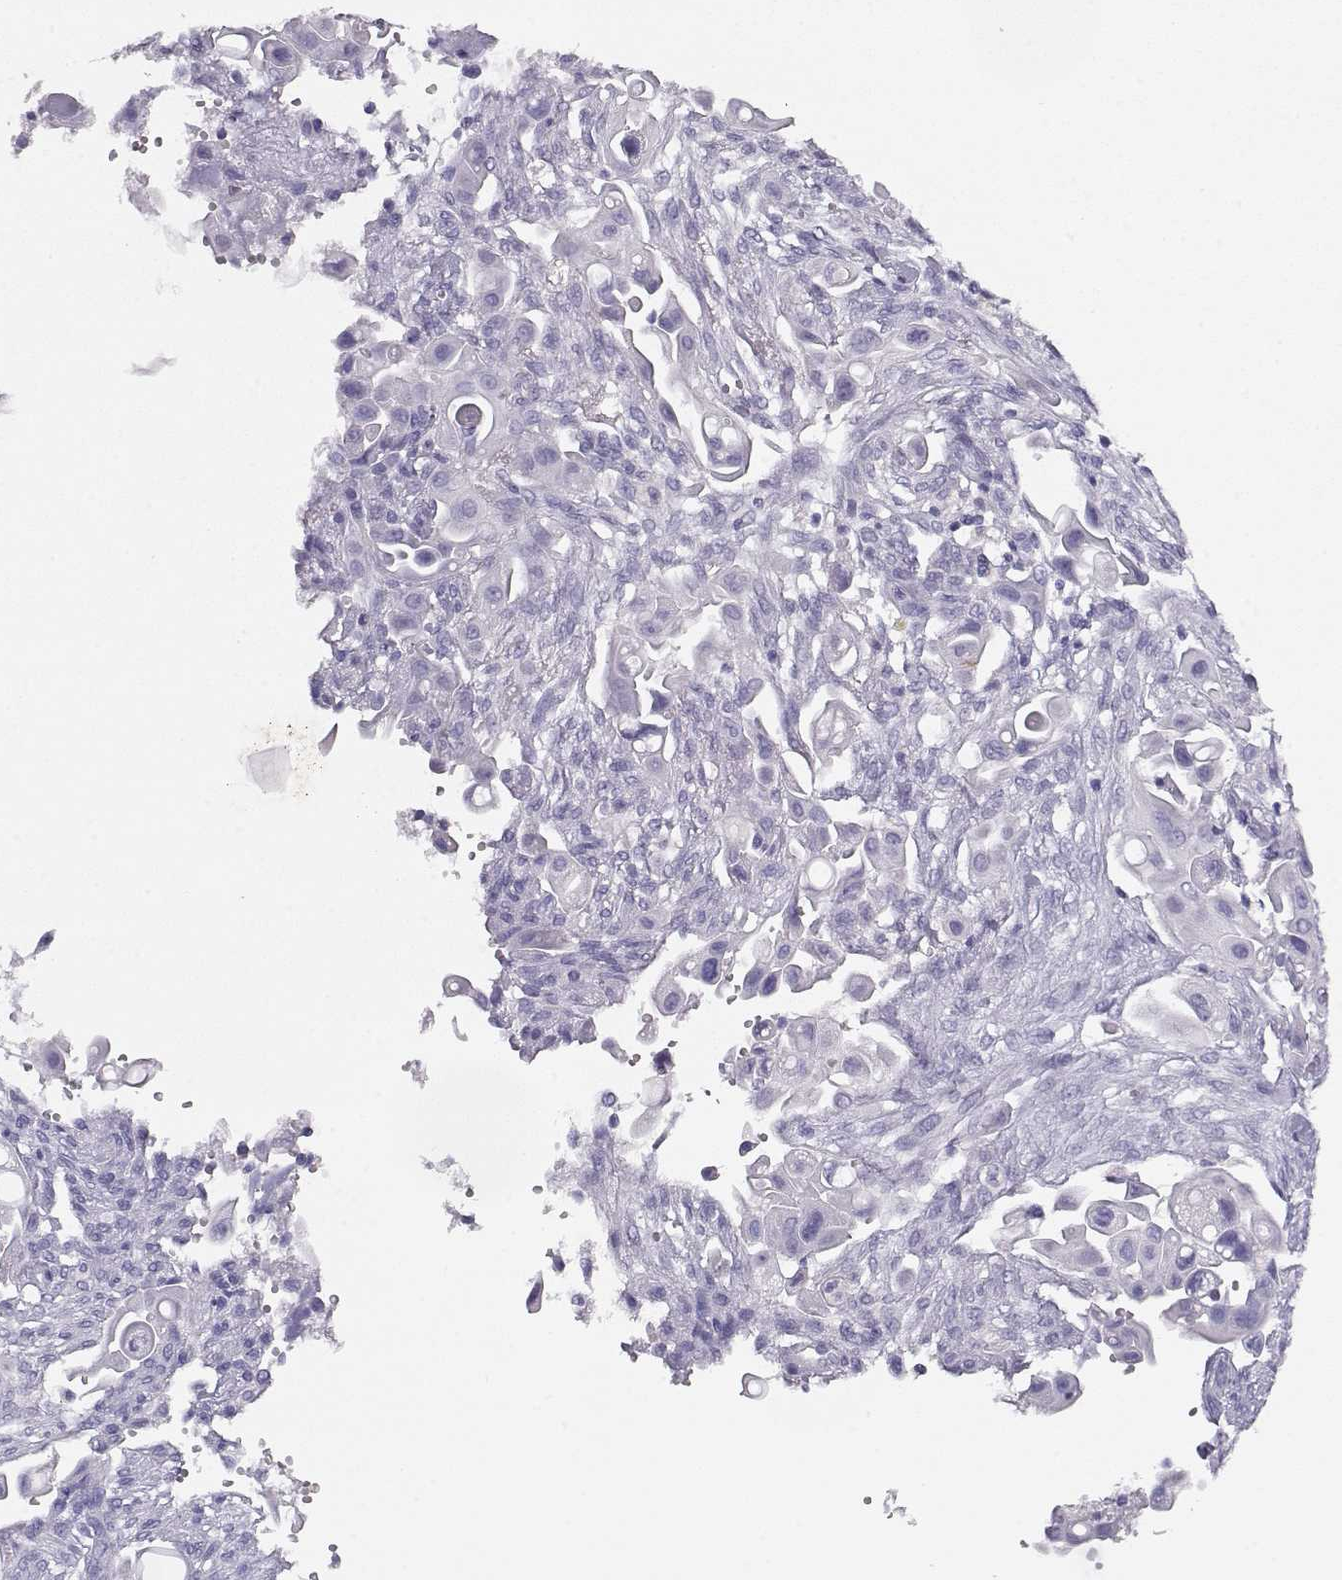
{"staining": {"intensity": "negative", "quantity": "none", "location": "none"}, "tissue": "pancreatic cancer", "cell_type": "Tumor cells", "image_type": "cancer", "snomed": [{"axis": "morphology", "description": "Adenocarcinoma, NOS"}, {"axis": "topography", "description": "Pancreas"}], "caption": "Pancreatic adenocarcinoma stained for a protein using immunohistochemistry (IHC) shows no staining tumor cells.", "gene": "ACTN2", "patient": {"sex": "male", "age": 50}}